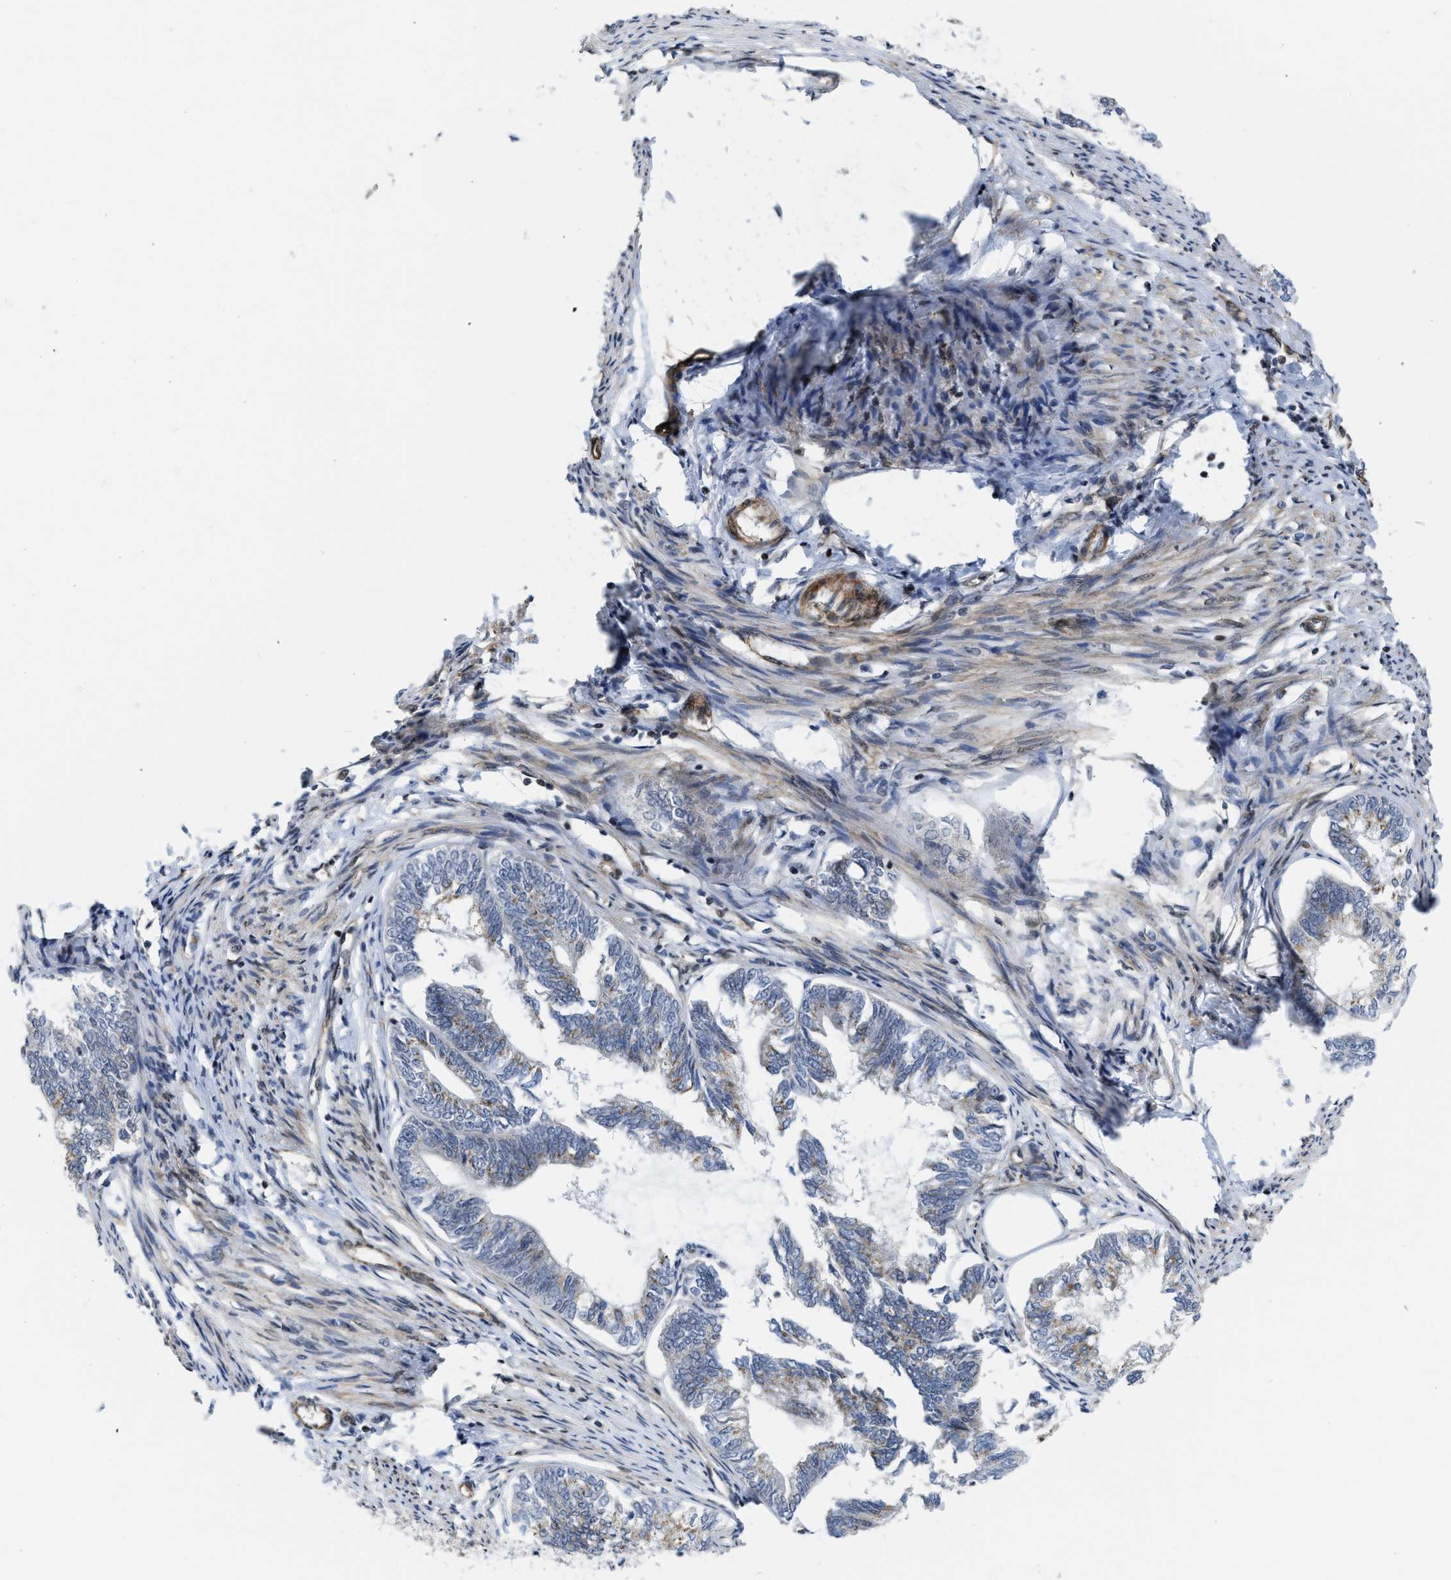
{"staining": {"intensity": "weak", "quantity": "<25%", "location": "cytoplasmic/membranous"}, "tissue": "endometrial cancer", "cell_type": "Tumor cells", "image_type": "cancer", "snomed": [{"axis": "morphology", "description": "Adenocarcinoma, NOS"}, {"axis": "topography", "description": "Endometrium"}], "caption": "There is no significant positivity in tumor cells of endometrial adenocarcinoma.", "gene": "TGFB1I1", "patient": {"sex": "female", "age": 86}}